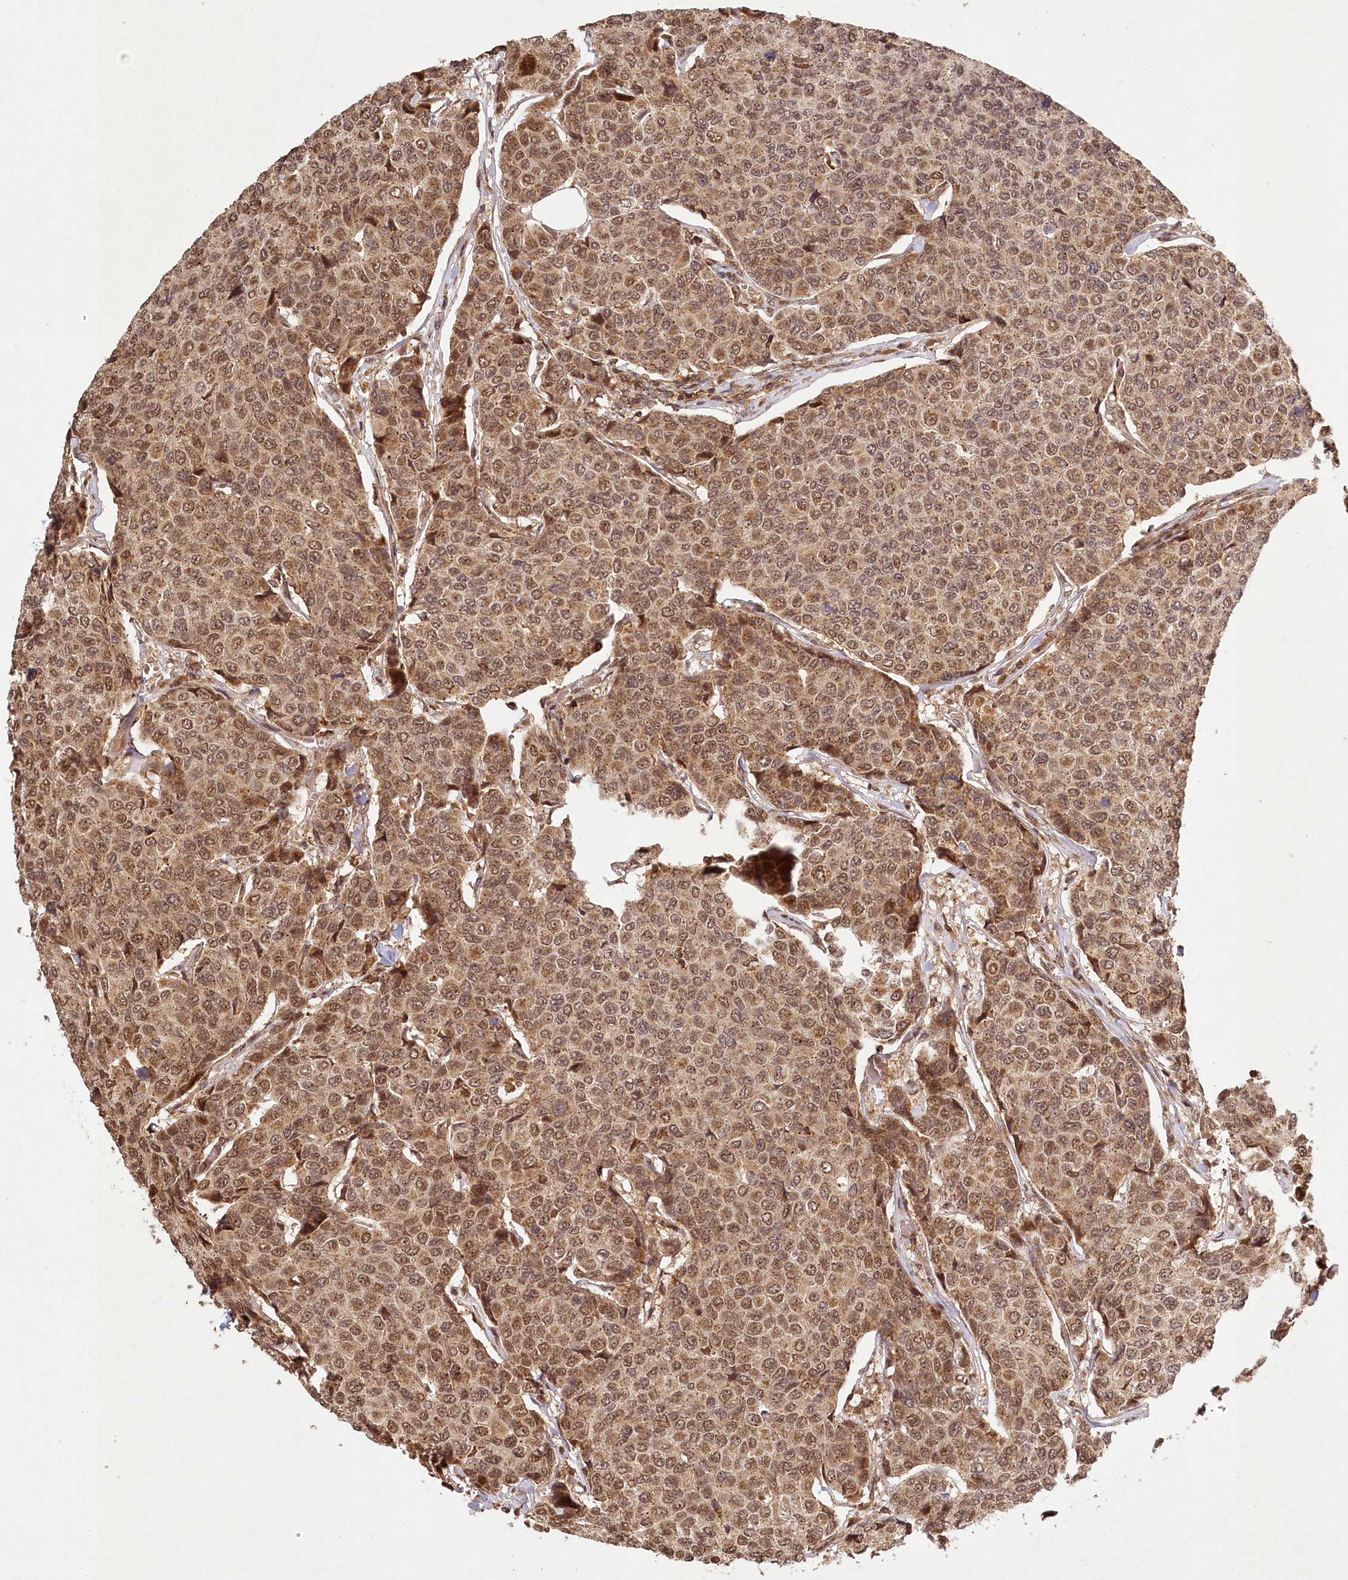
{"staining": {"intensity": "moderate", "quantity": ">75%", "location": "cytoplasmic/membranous,nuclear"}, "tissue": "breast cancer", "cell_type": "Tumor cells", "image_type": "cancer", "snomed": [{"axis": "morphology", "description": "Duct carcinoma"}, {"axis": "topography", "description": "Breast"}], "caption": "Immunohistochemistry (IHC) image of human invasive ductal carcinoma (breast) stained for a protein (brown), which shows medium levels of moderate cytoplasmic/membranous and nuclear positivity in about >75% of tumor cells.", "gene": "MICU1", "patient": {"sex": "female", "age": 55}}